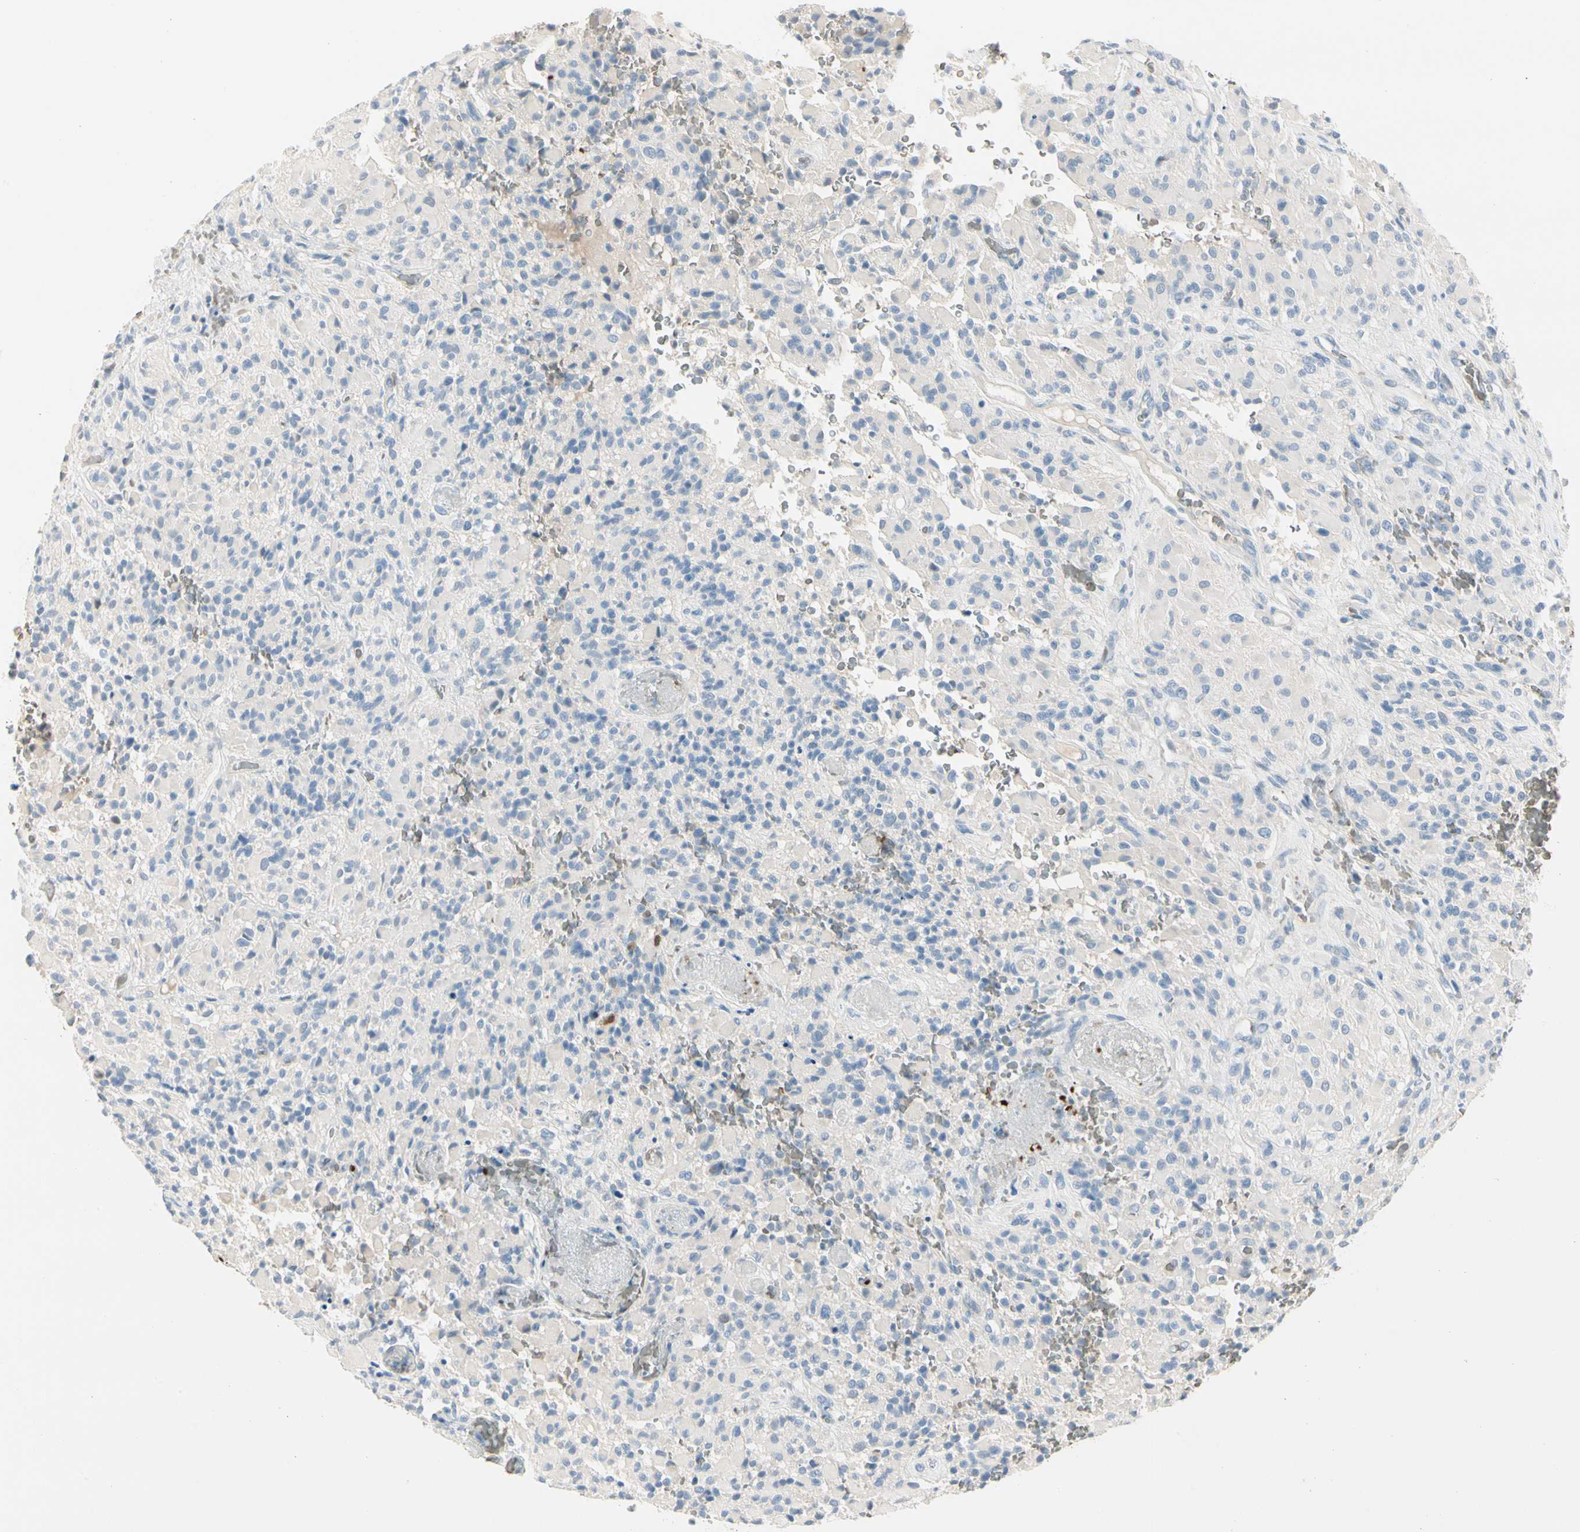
{"staining": {"intensity": "negative", "quantity": "none", "location": "none"}, "tissue": "glioma", "cell_type": "Tumor cells", "image_type": "cancer", "snomed": [{"axis": "morphology", "description": "Glioma, malignant, High grade"}, {"axis": "topography", "description": "Brain"}], "caption": "Immunohistochemistry histopathology image of human malignant glioma (high-grade) stained for a protein (brown), which reveals no staining in tumor cells. (Brightfield microscopy of DAB (3,3'-diaminobenzidine) immunohistochemistry at high magnification).", "gene": "CA1", "patient": {"sex": "male", "age": 71}}